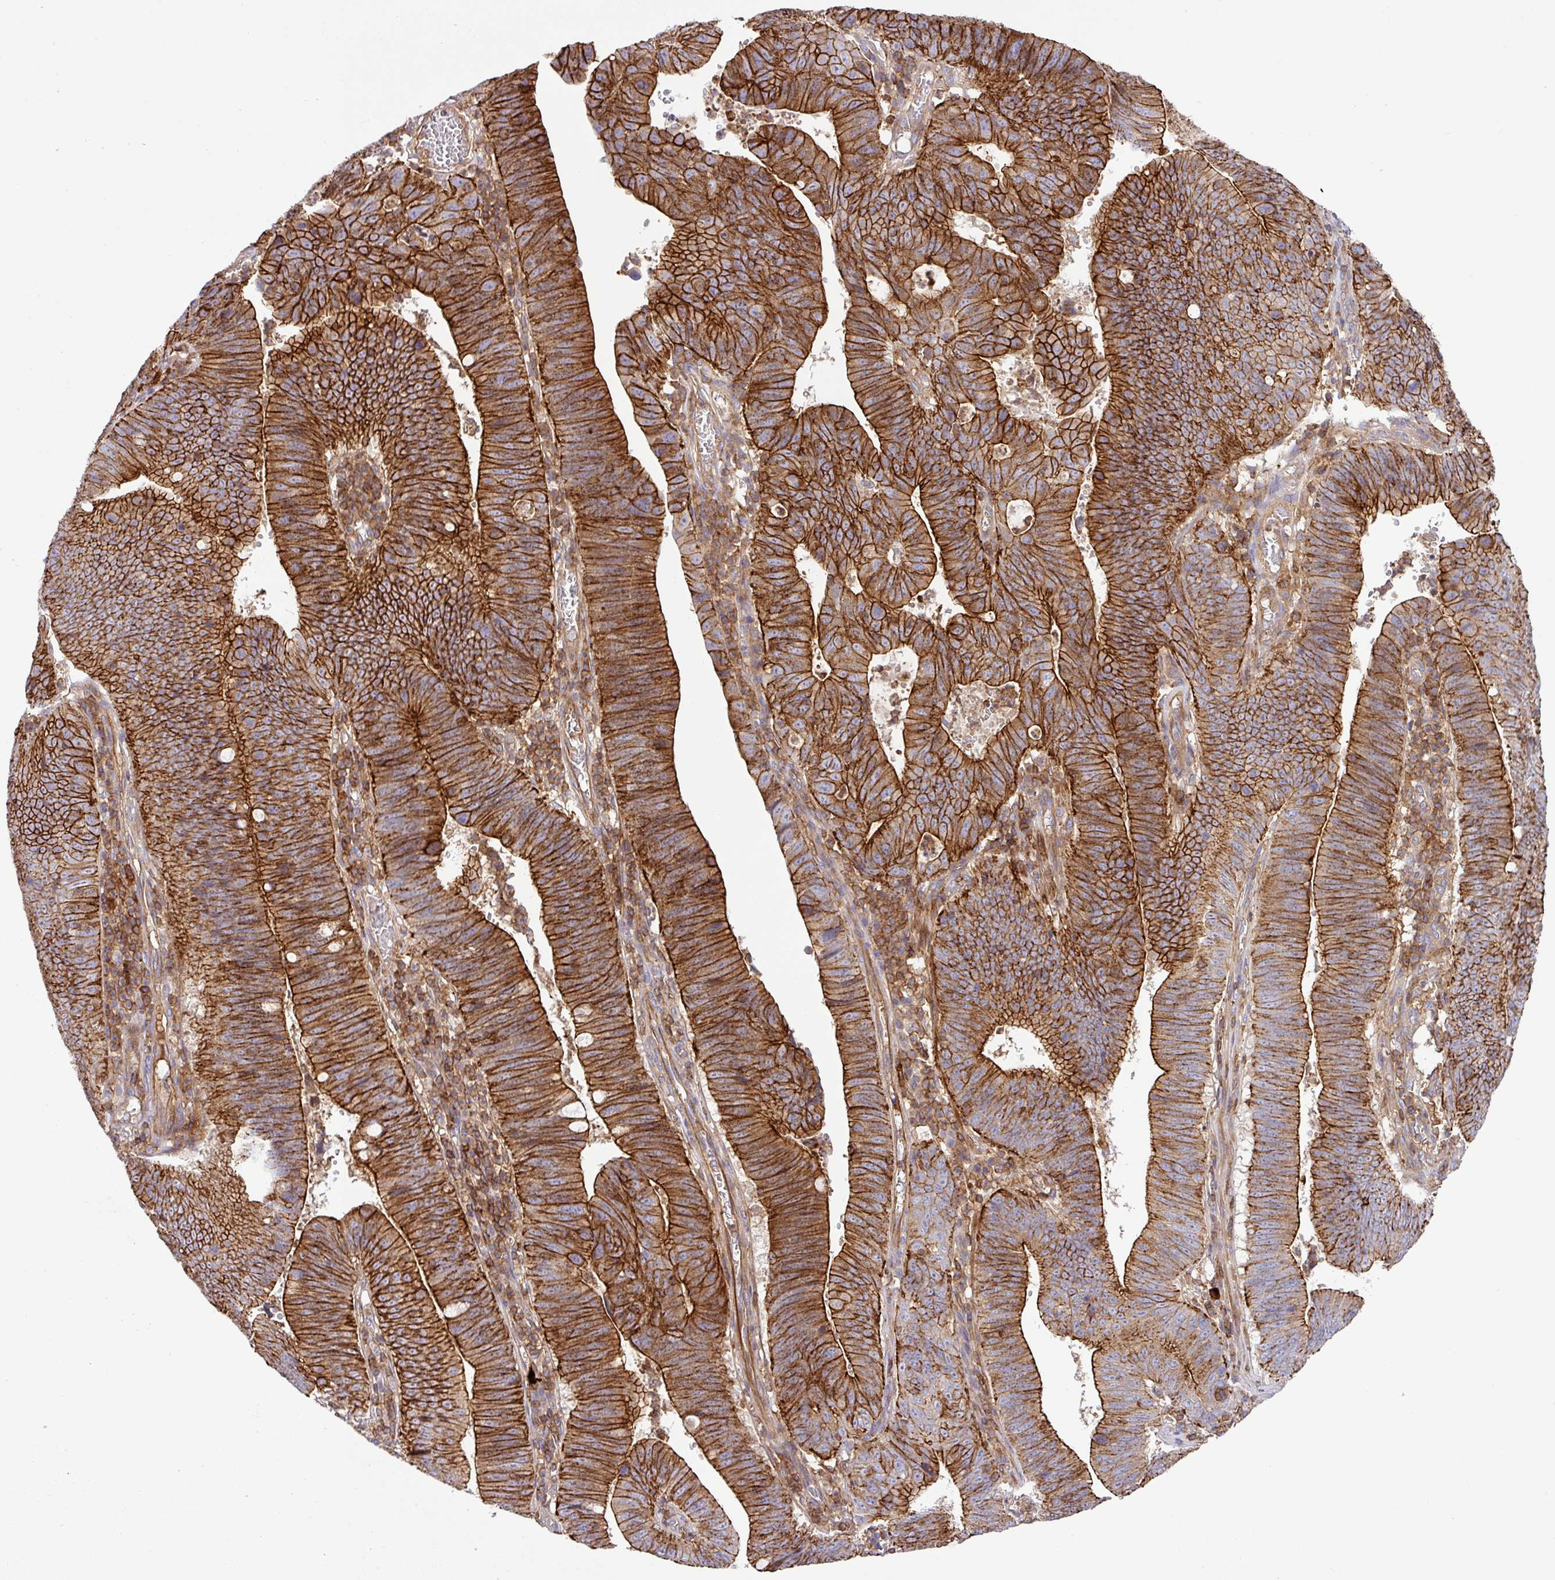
{"staining": {"intensity": "strong", "quantity": ">75%", "location": "cytoplasmic/membranous"}, "tissue": "stomach cancer", "cell_type": "Tumor cells", "image_type": "cancer", "snomed": [{"axis": "morphology", "description": "Adenocarcinoma, NOS"}, {"axis": "topography", "description": "Stomach"}], "caption": "Immunohistochemical staining of human stomach cancer shows strong cytoplasmic/membranous protein expression in about >75% of tumor cells.", "gene": "RIC1", "patient": {"sex": "male", "age": 59}}